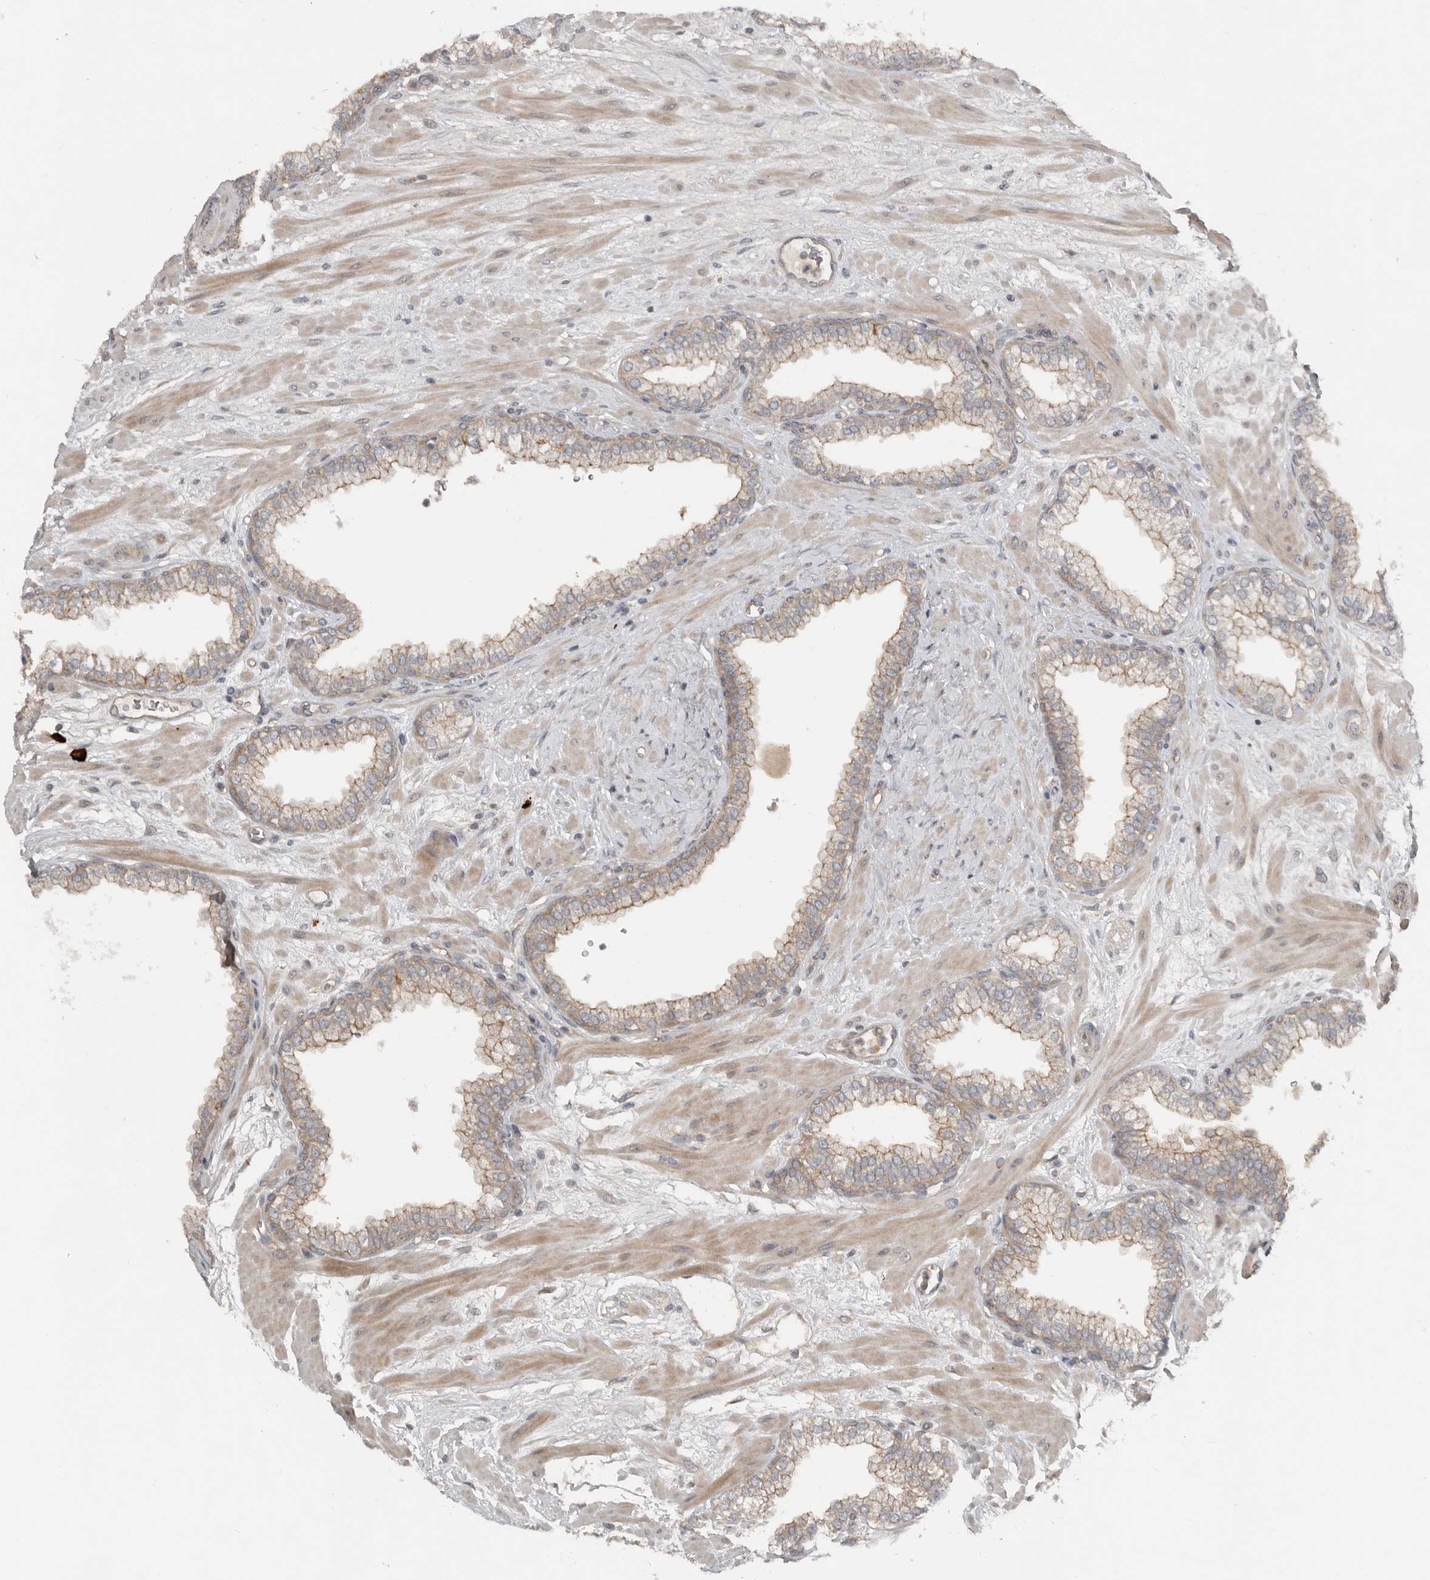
{"staining": {"intensity": "weak", "quantity": "25%-75%", "location": "cytoplasmic/membranous"}, "tissue": "prostate", "cell_type": "Glandular cells", "image_type": "normal", "snomed": [{"axis": "morphology", "description": "Normal tissue, NOS"}, {"axis": "morphology", "description": "Urothelial carcinoma, Low grade"}, {"axis": "topography", "description": "Urinary bladder"}, {"axis": "topography", "description": "Prostate"}], "caption": "Immunohistochemistry image of normal prostate: prostate stained using immunohistochemistry shows low levels of weak protein expression localized specifically in the cytoplasmic/membranous of glandular cells, appearing as a cytoplasmic/membranous brown color.", "gene": "TEAD3", "patient": {"sex": "male", "age": 60}}